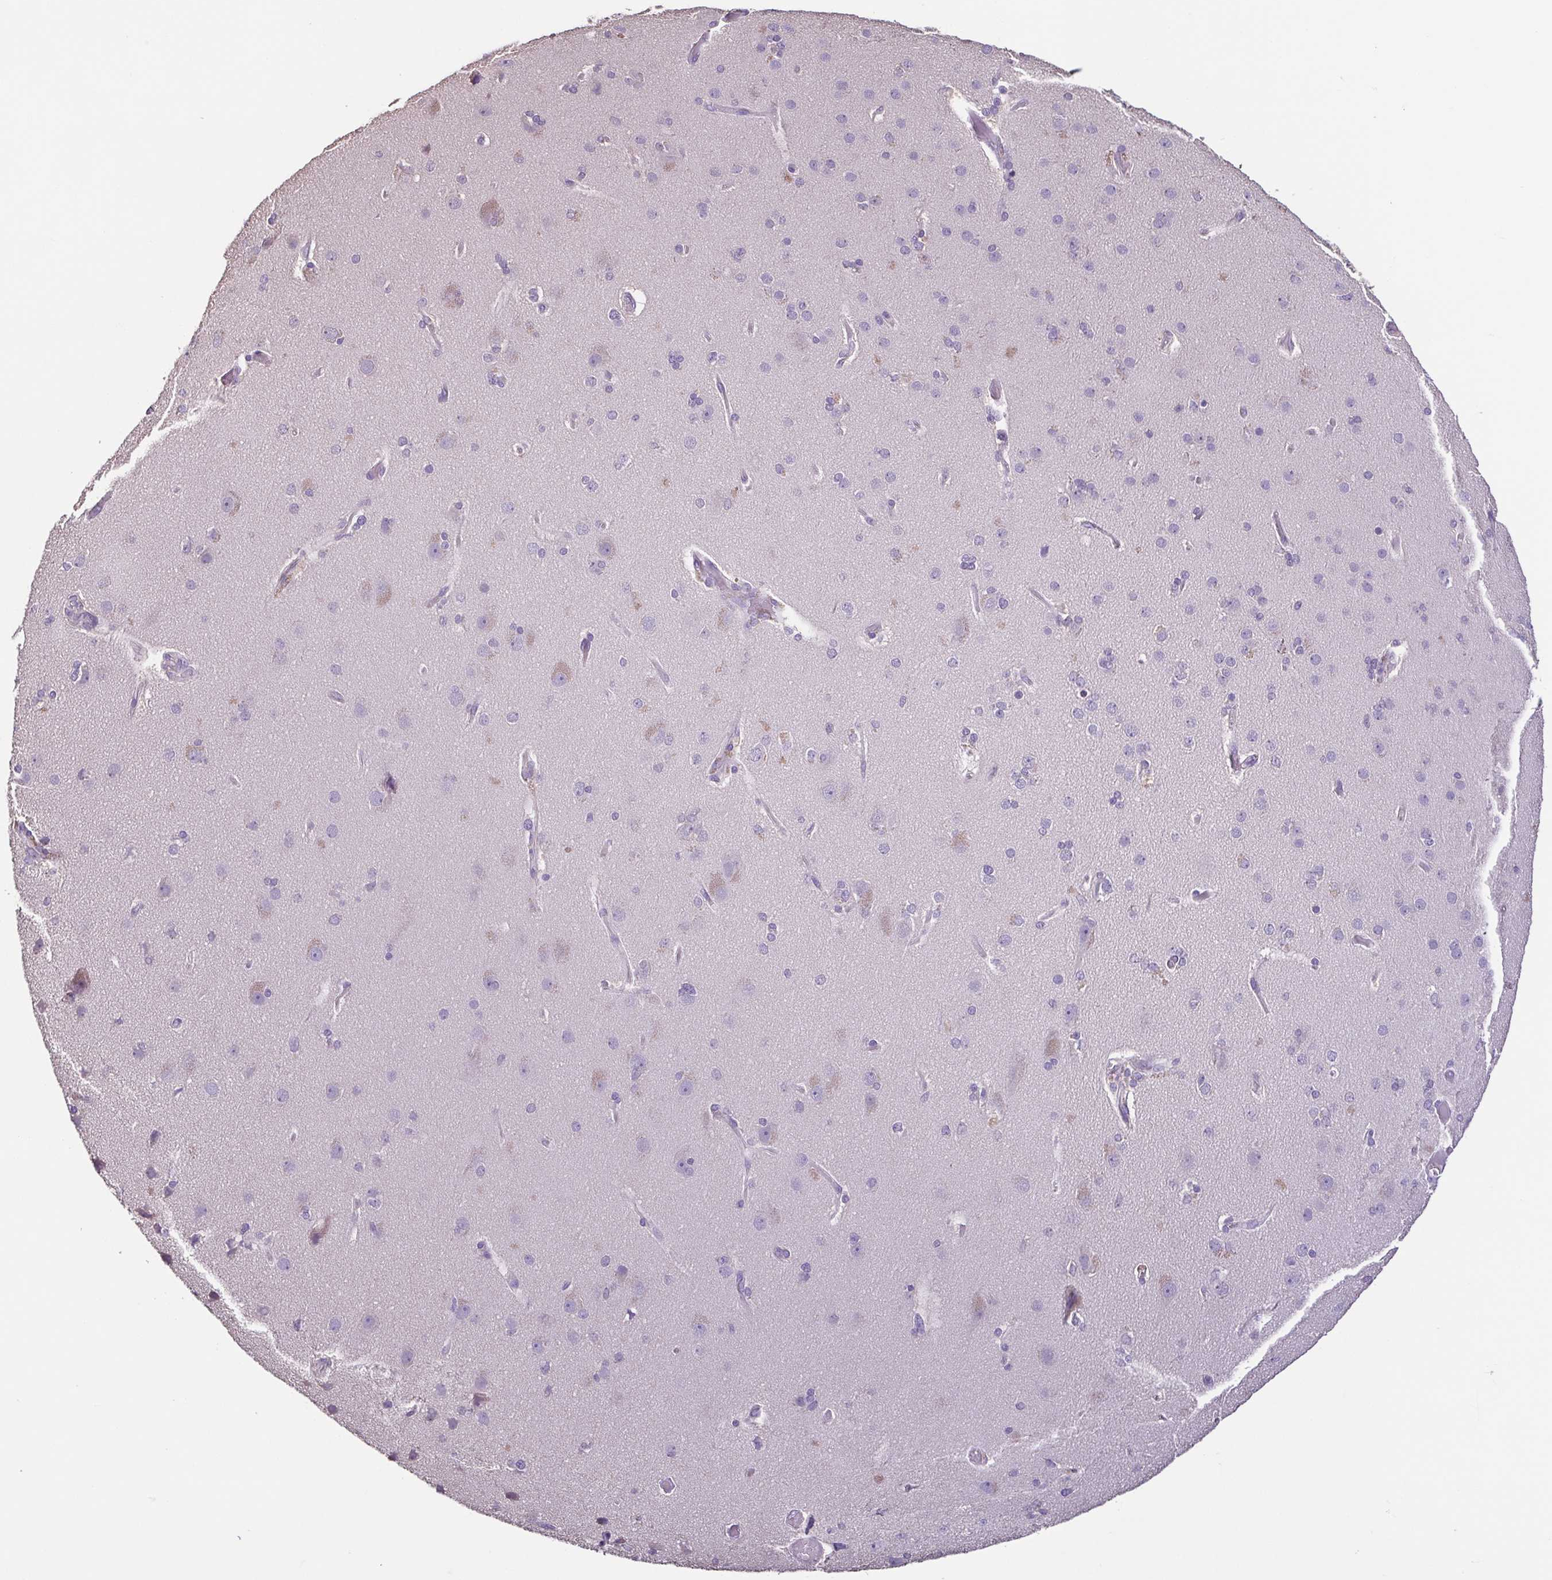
{"staining": {"intensity": "negative", "quantity": "none", "location": "none"}, "tissue": "cerebral cortex", "cell_type": "Endothelial cells", "image_type": "normal", "snomed": [{"axis": "morphology", "description": "Normal tissue, NOS"}, {"axis": "morphology", "description": "Glioma, malignant, High grade"}, {"axis": "topography", "description": "Cerebral cortex"}], "caption": "Immunohistochemical staining of unremarkable cerebral cortex demonstrates no significant positivity in endothelial cells.", "gene": "ACTRT2", "patient": {"sex": "male", "age": 71}}